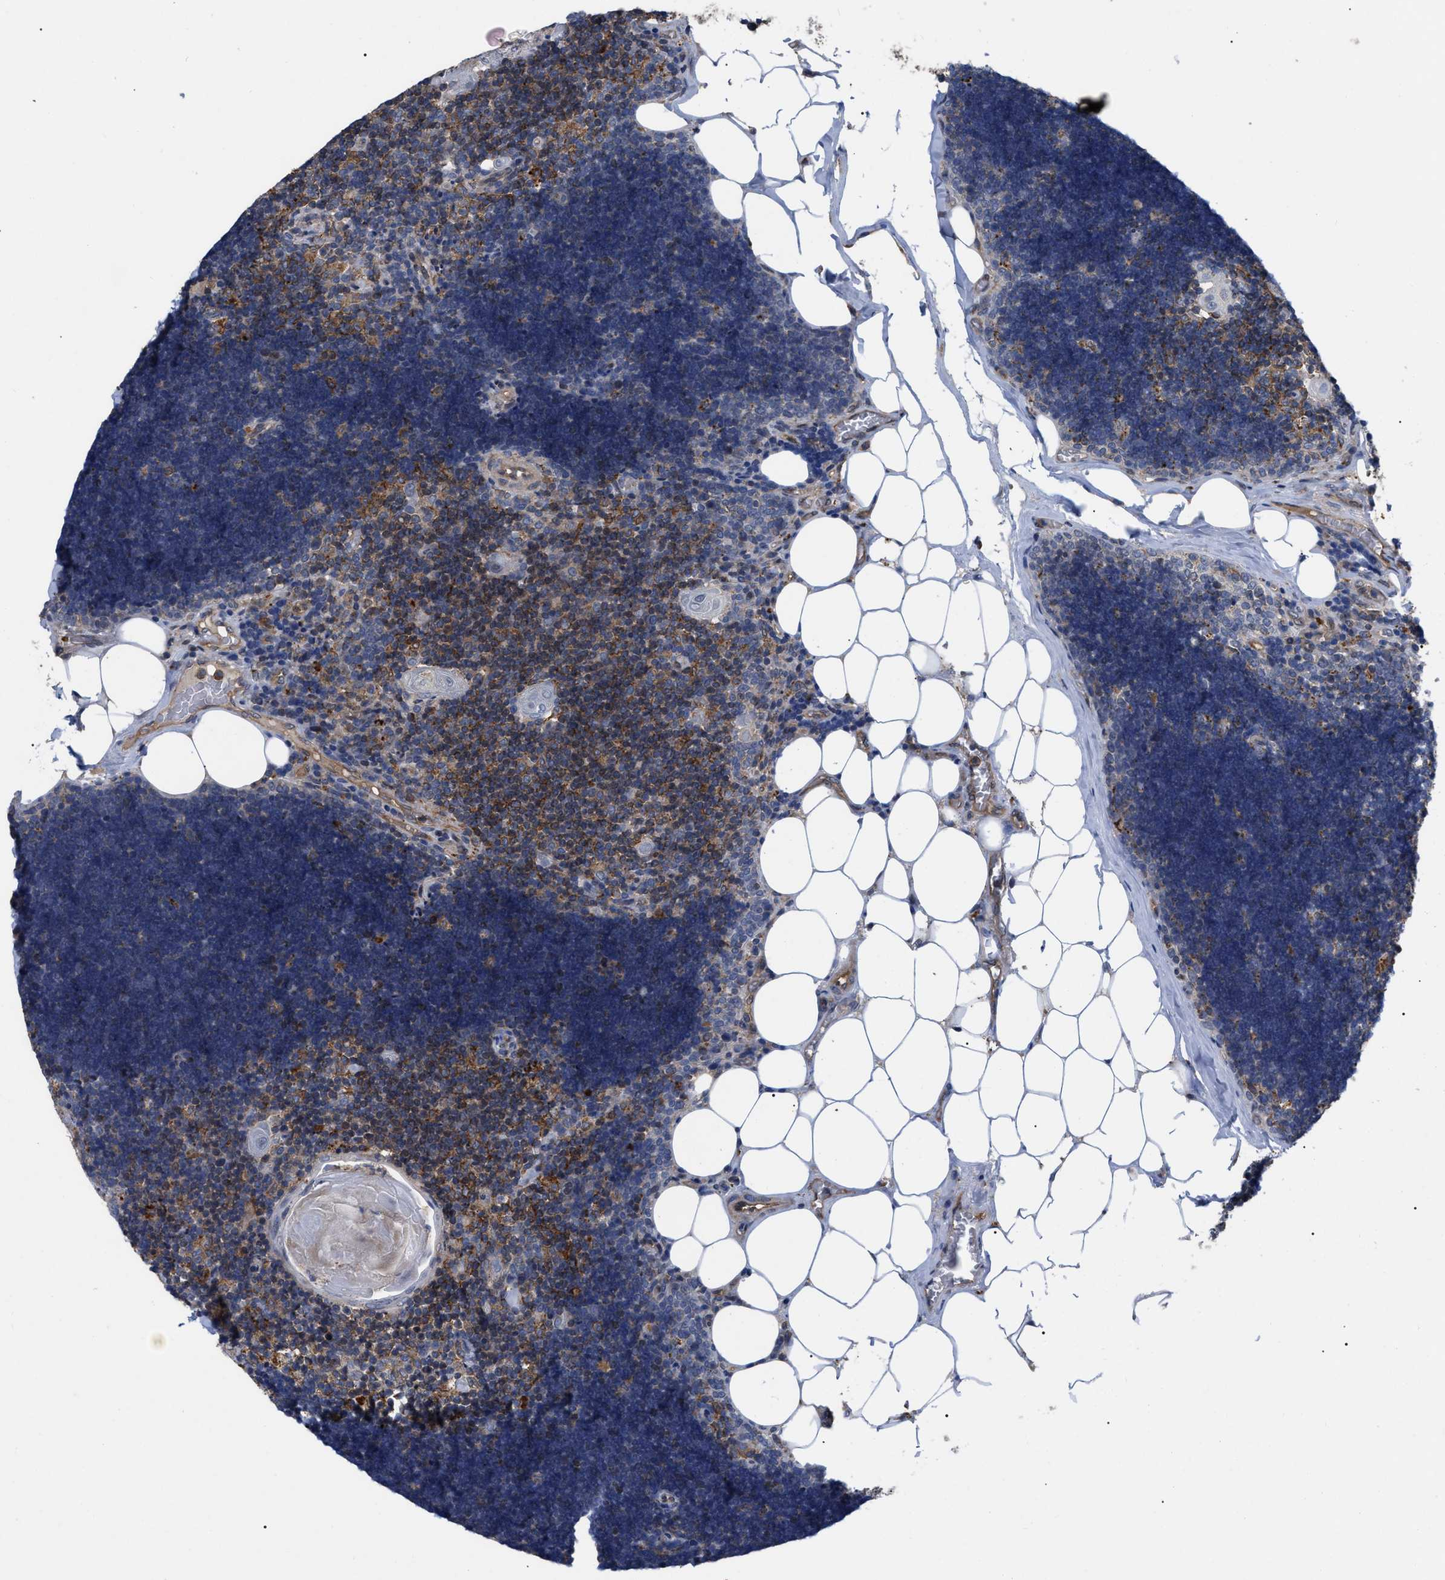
{"staining": {"intensity": "weak", "quantity": ">75%", "location": "cytoplasmic/membranous"}, "tissue": "lymph node", "cell_type": "Germinal center cells", "image_type": "normal", "snomed": [{"axis": "morphology", "description": "Normal tissue, NOS"}, {"axis": "topography", "description": "Lymph node"}], "caption": "Protein staining demonstrates weak cytoplasmic/membranous expression in about >75% of germinal center cells in unremarkable lymph node. (DAB (3,3'-diaminobenzidine) IHC, brown staining for protein, blue staining for nuclei).", "gene": "FAM171A2", "patient": {"sex": "male", "age": 33}}